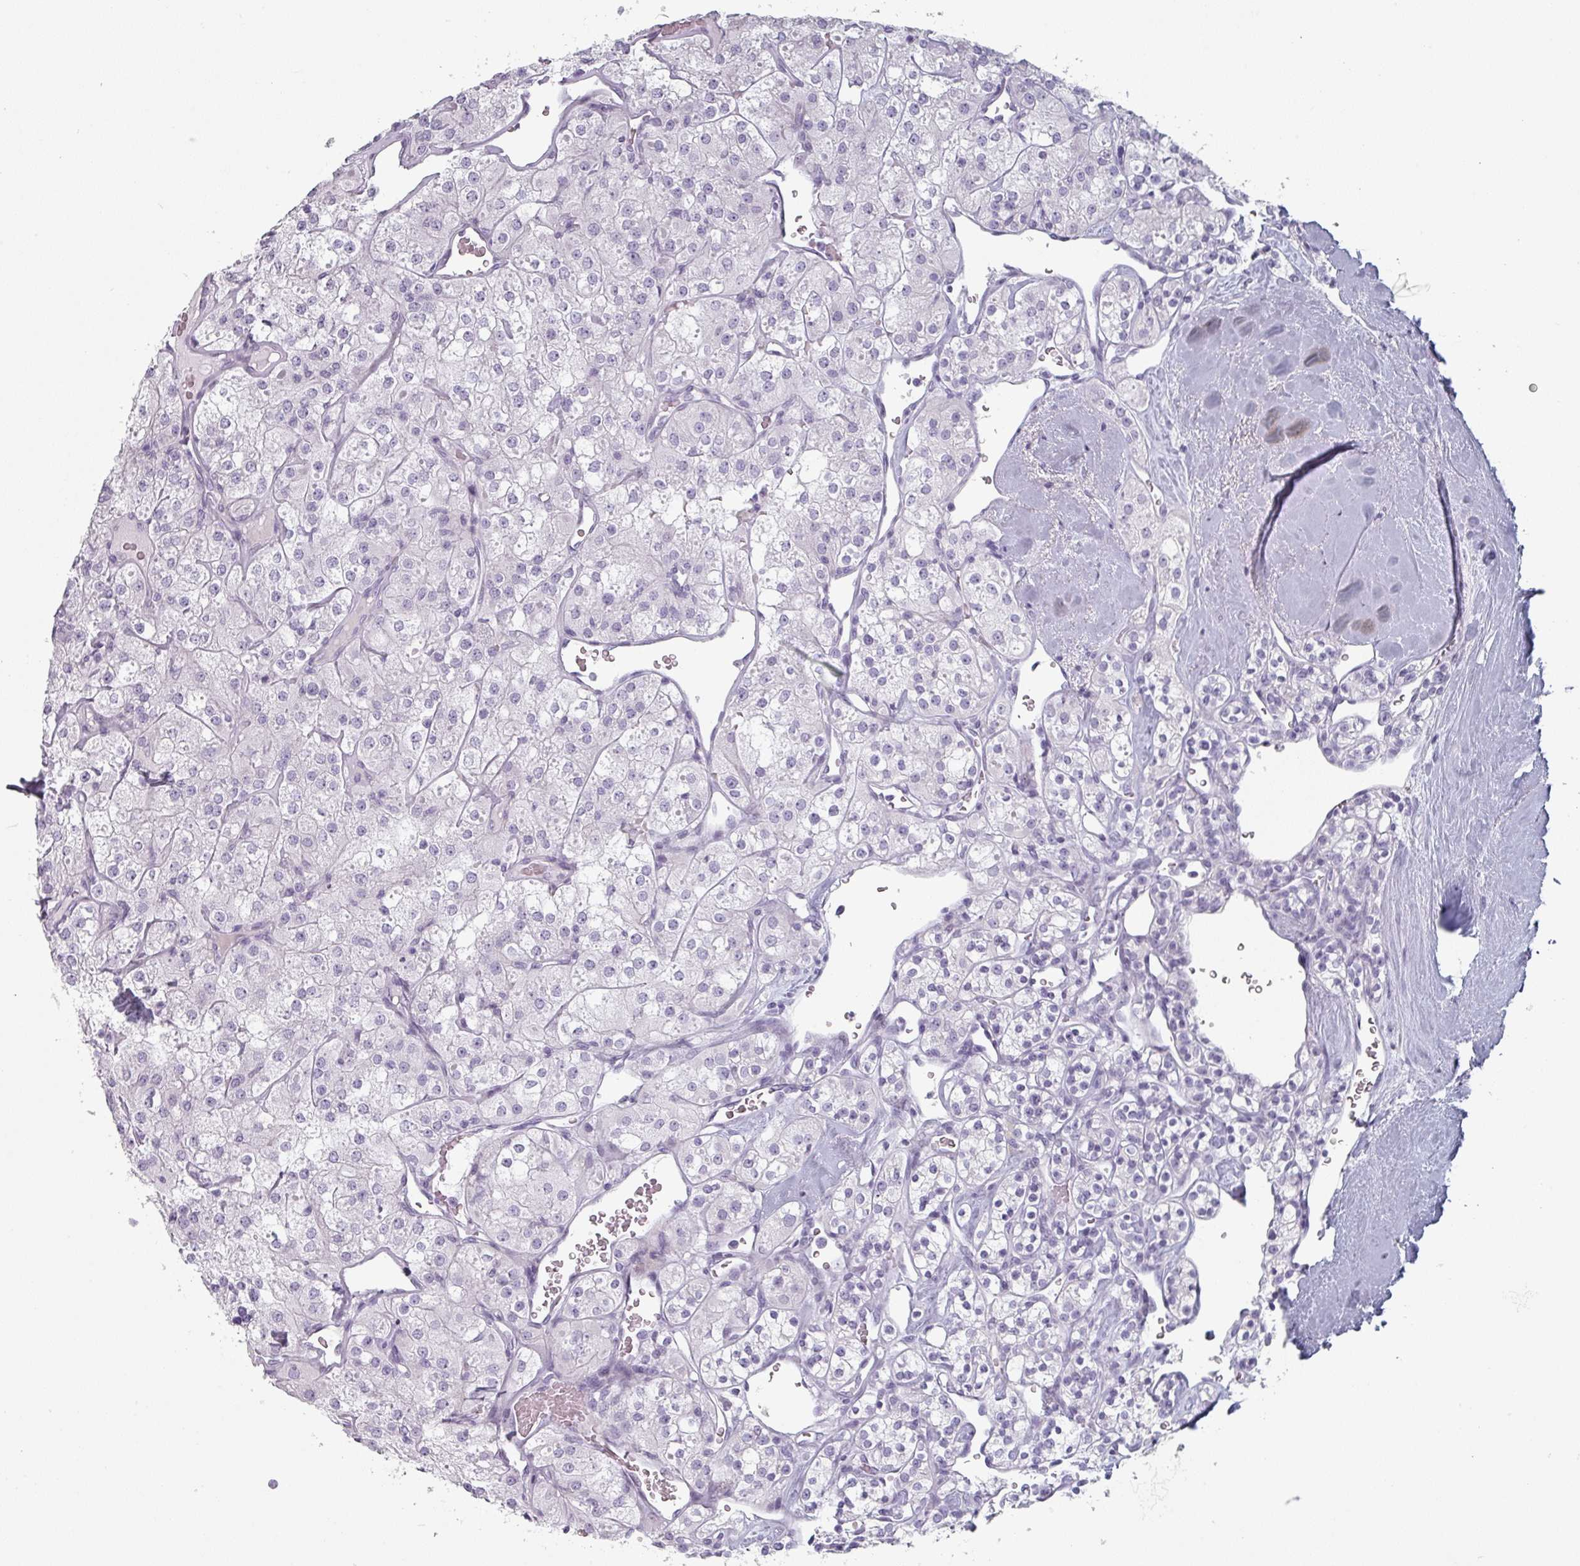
{"staining": {"intensity": "negative", "quantity": "none", "location": "none"}, "tissue": "renal cancer", "cell_type": "Tumor cells", "image_type": "cancer", "snomed": [{"axis": "morphology", "description": "Adenocarcinoma, NOS"}, {"axis": "topography", "description": "Kidney"}], "caption": "The micrograph shows no significant expression in tumor cells of adenocarcinoma (renal). (Stains: DAB IHC with hematoxylin counter stain, Microscopy: brightfield microscopy at high magnification).", "gene": "SLC35G2", "patient": {"sex": "male", "age": 77}}